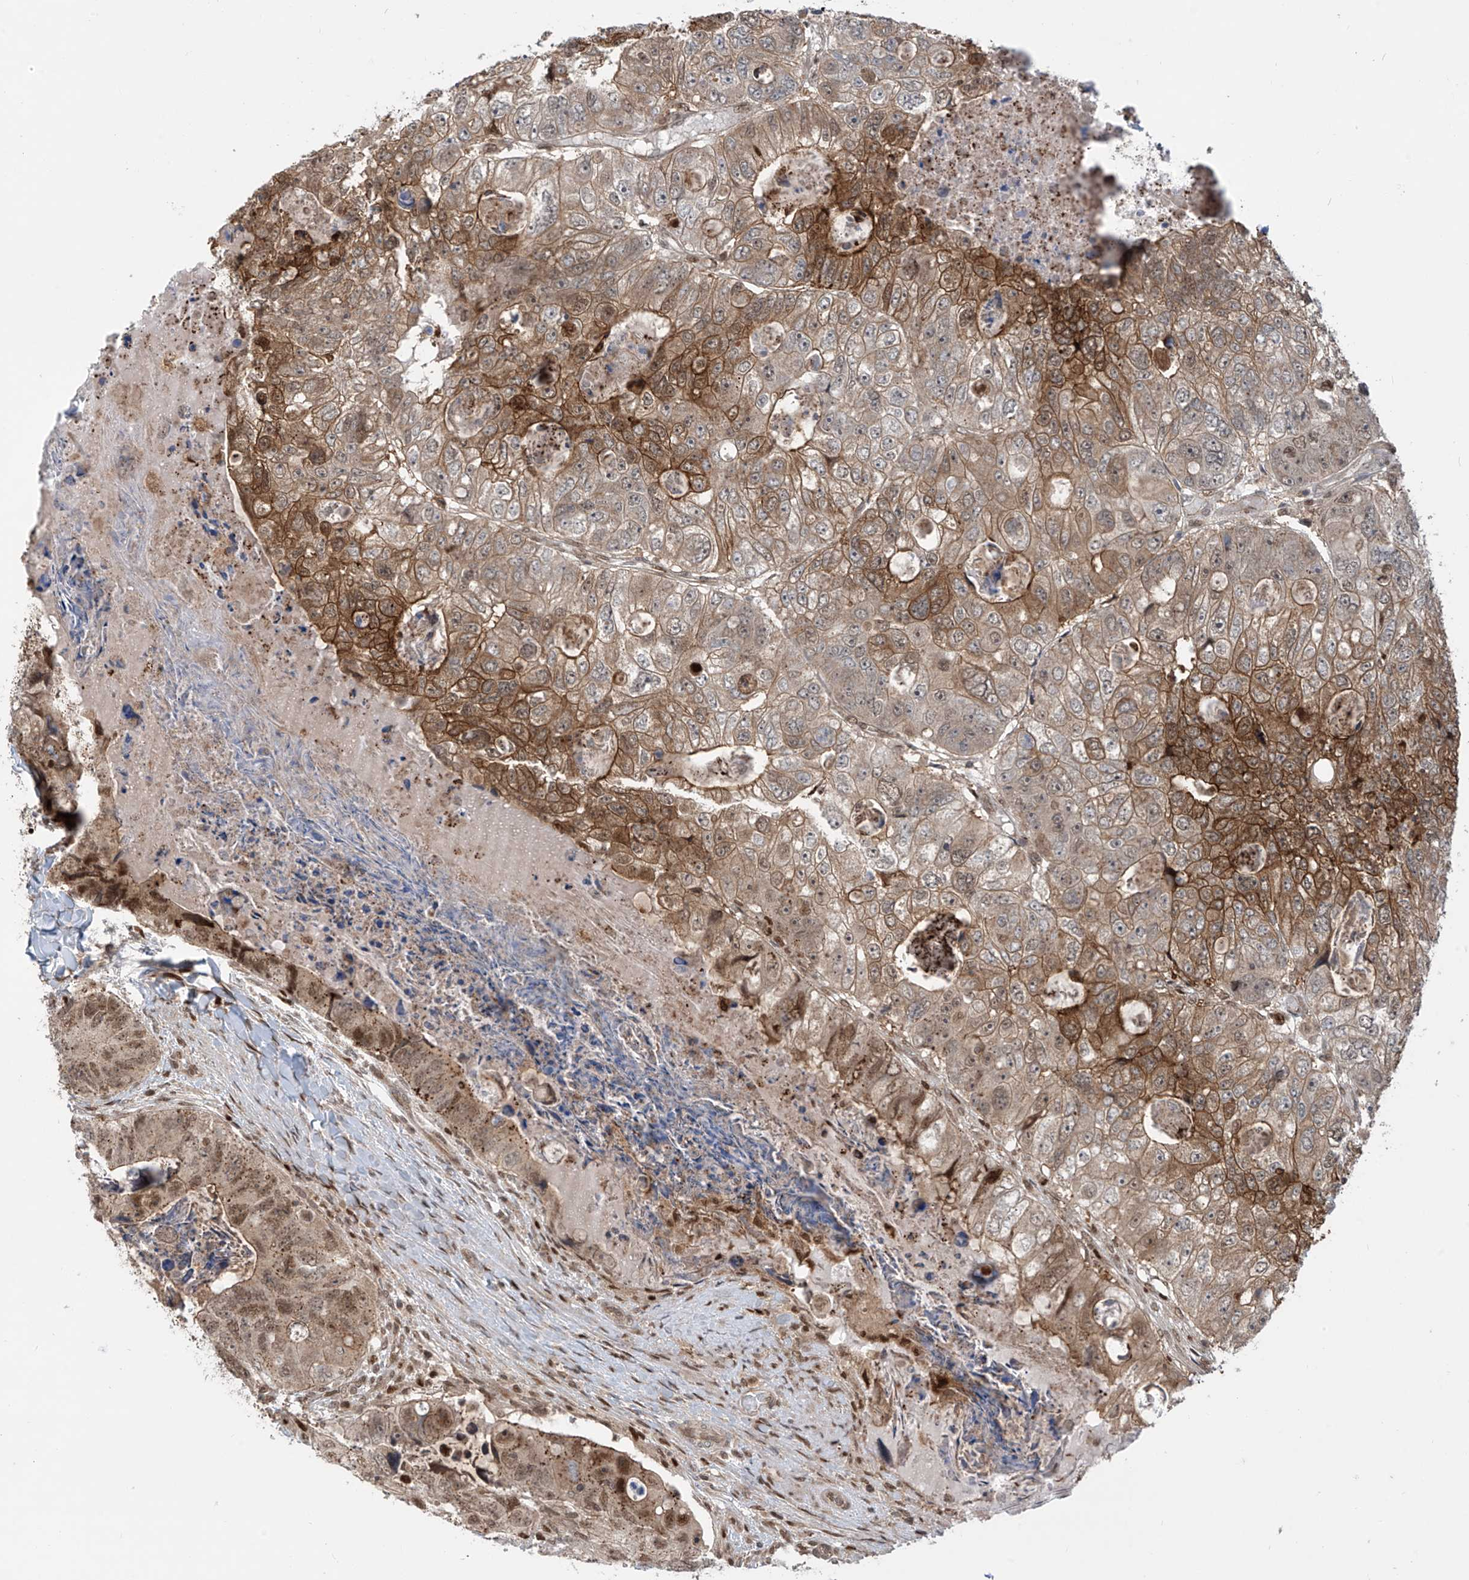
{"staining": {"intensity": "strong", "quantity": ">75%", "location": "cytoplasmic/membranous,nuclear"}, "tissue": "colorectal cancer", "cell_type": "Tumor cells", "image_type": "cancer", "snomed": [{"axis": "morphology", "description": "Adenocarcinoma, NOS"}, {"axis": "topography", "description": "Rectum"}], "caption": "IHC photomicrograph of colorectal cancer stained for a protein (brown), which displays high levels of strong cytoplasmic/membranous and nuclear positivity in approximately >75% of tumor cells.", "gene": "LAGE3", "patient": {"sex": "male", "age": 59}}